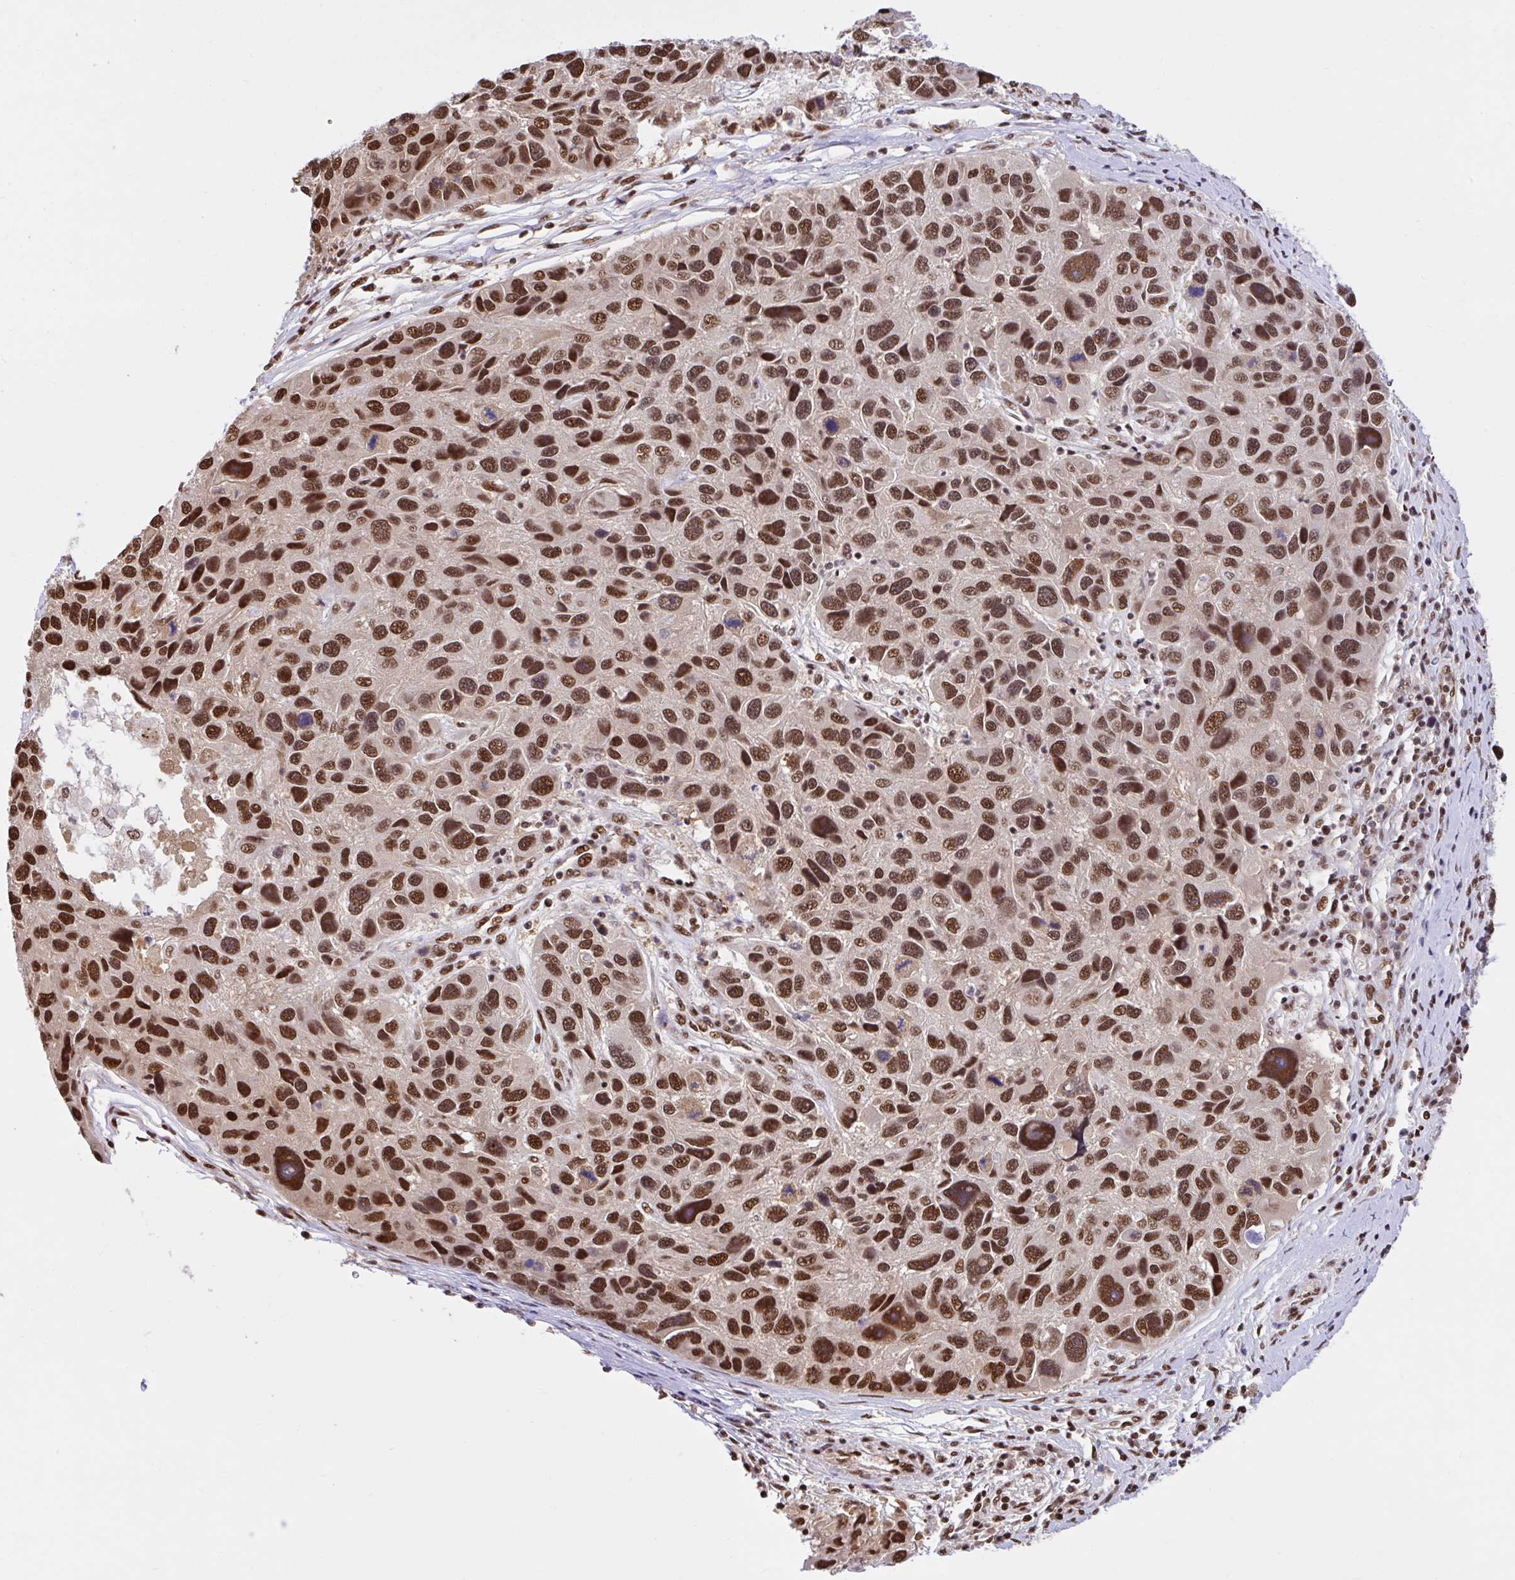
{"staining": {"intensity": "strong", "quantity": ">75%", "location": "nuclear"}, "tissue": "melanoma", "cell_type": "Tumor cells", "image_type": "cancer", "snomed": [{"axis": "morphology", "description": "Malignant melanoma, NOS"}, {"axis": "topography", "description": "Skin"}], "caption": "Immunohistochemical staining of melanoma shows strong nuclear protein staining in approximately >75% of tumor cells. Ihc stains the protein in brown and the nuclei are stained blue.", "gene": "ABCA9", "patient": {"sex": "male", "age": 53}}